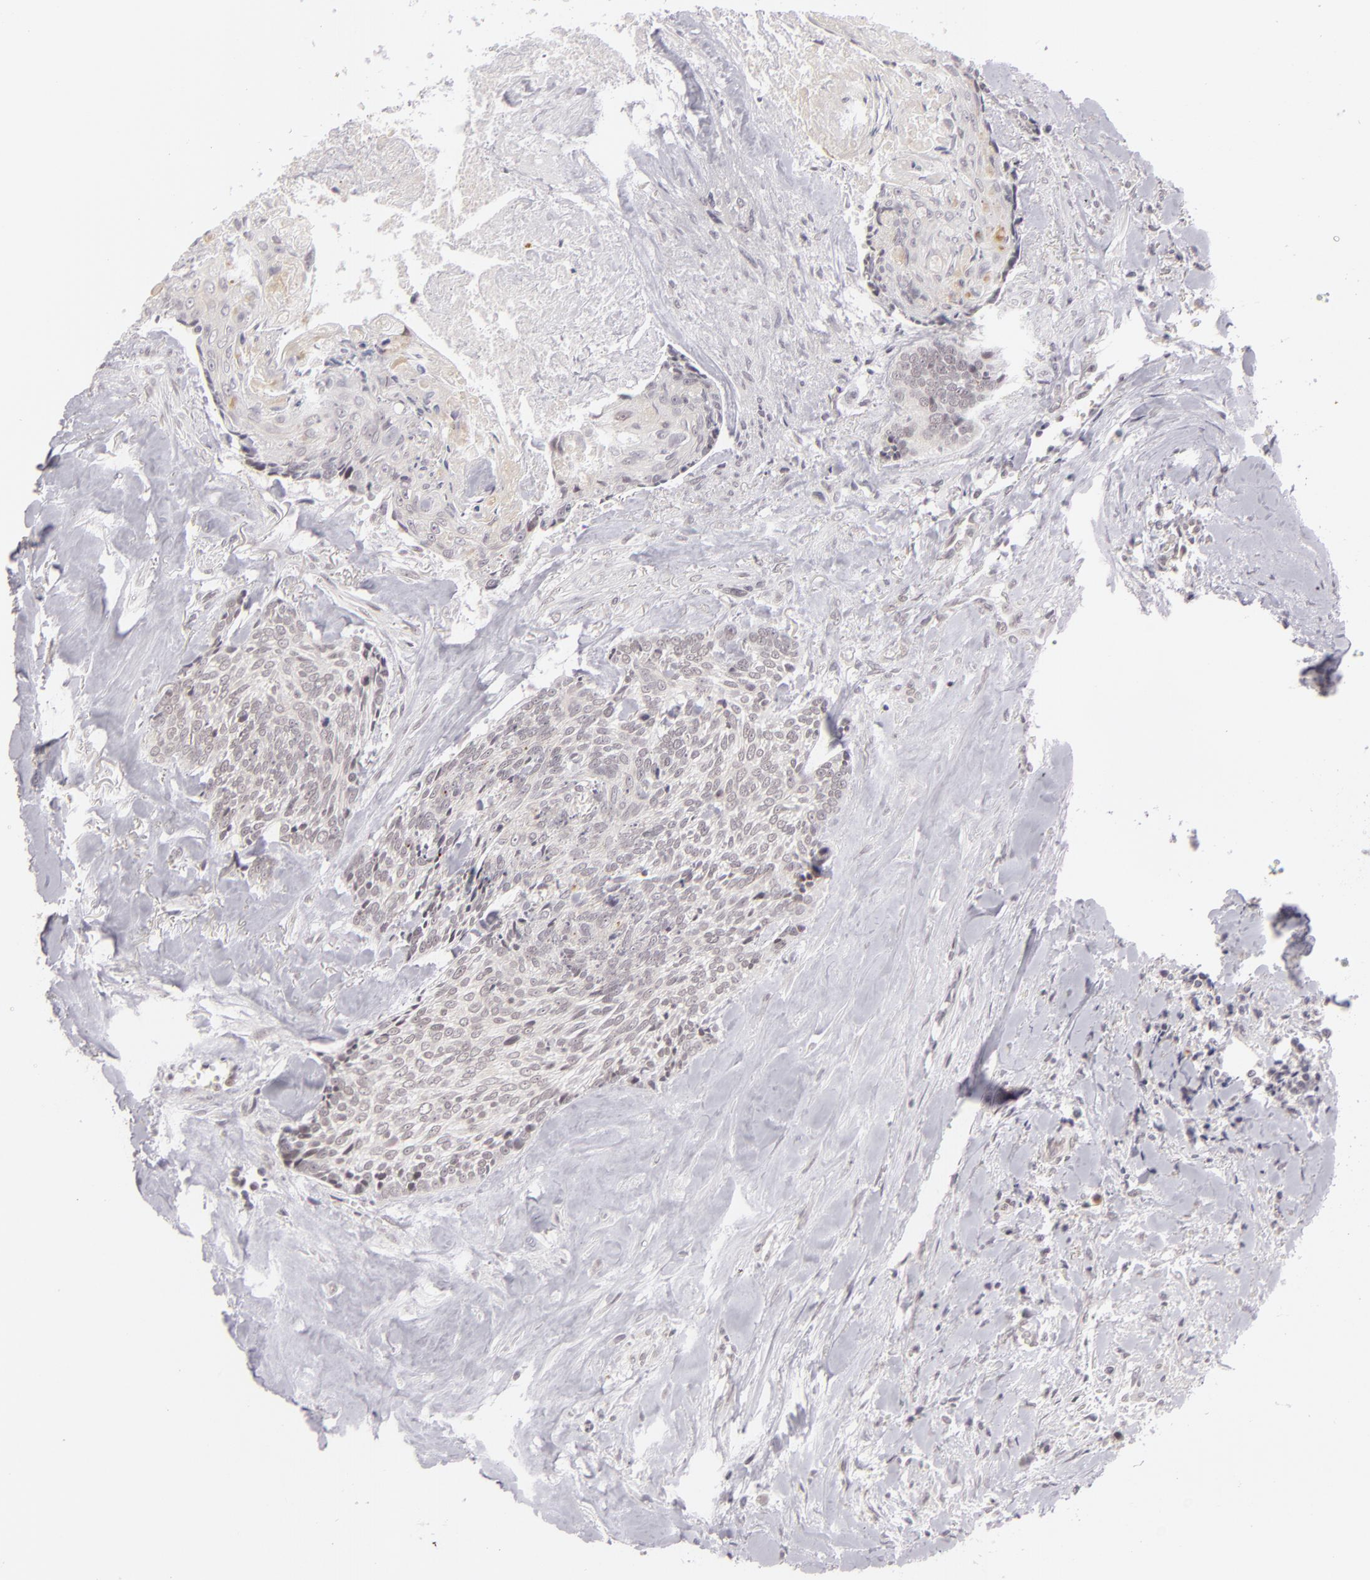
{"staining": {"intensity": "negative", "quantity": "none", "location": "none"}, "tissue": "head and neck cancer", "cell_type": "Tumor cells", "image_type": "cancer", "snomed": [{"axis": "morphology", "description": "Squamous cell carcinoma, NOS"}, {"axis": "topography", "description": "Salivary gland"}, {"axis": "topography", "description": "Head-Neck"}], "caption": "Micrograph shows no significant protein staining in tumor cells of head and neck squamous cell carcinoma.", "gene": "ZNF205", "patient": {"sex": "male", "age": 70}}